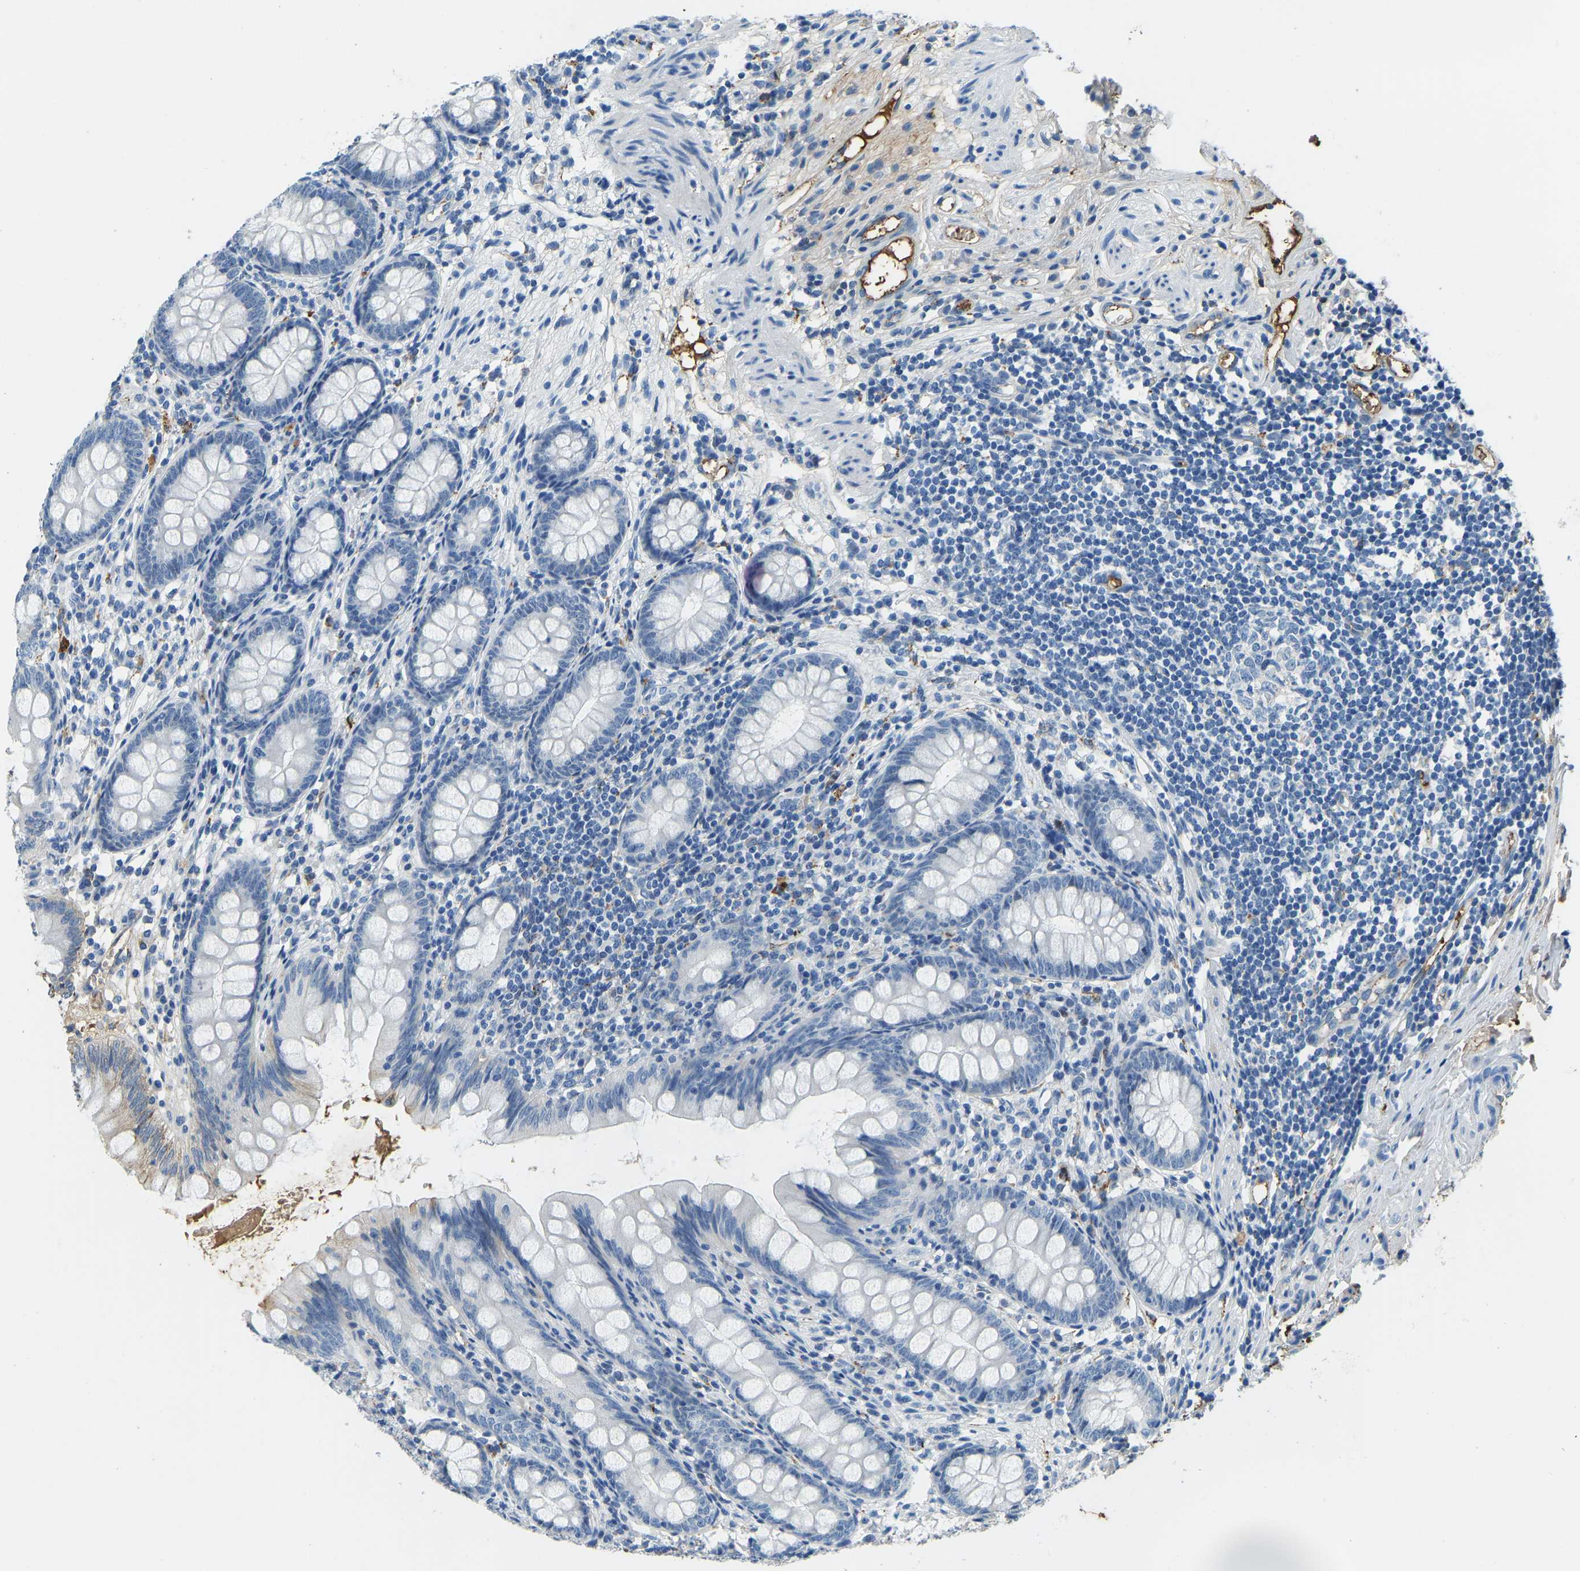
{"staining": {"intensity": "negative", "quantity": "none", "location": "none"}, "tissue": "appendix", "cell_type": "Glandular cells", "image_type": "normal", "snomed": [{"axis": "morphology", "description": "Normal tissue, NOS"}, {"axis": "topography", "description": "Appendix"}], "caption": "An immunohistochemistry image of benign appendix is shown. There is no staining in glandular cells of appendix. Brightfield microscopy of IHC stained with DAB (brown) and hematoxylin (blue), captured at high magnification.", "gene": "THBS4", "patient": {"sex": "female", "age": 77}}